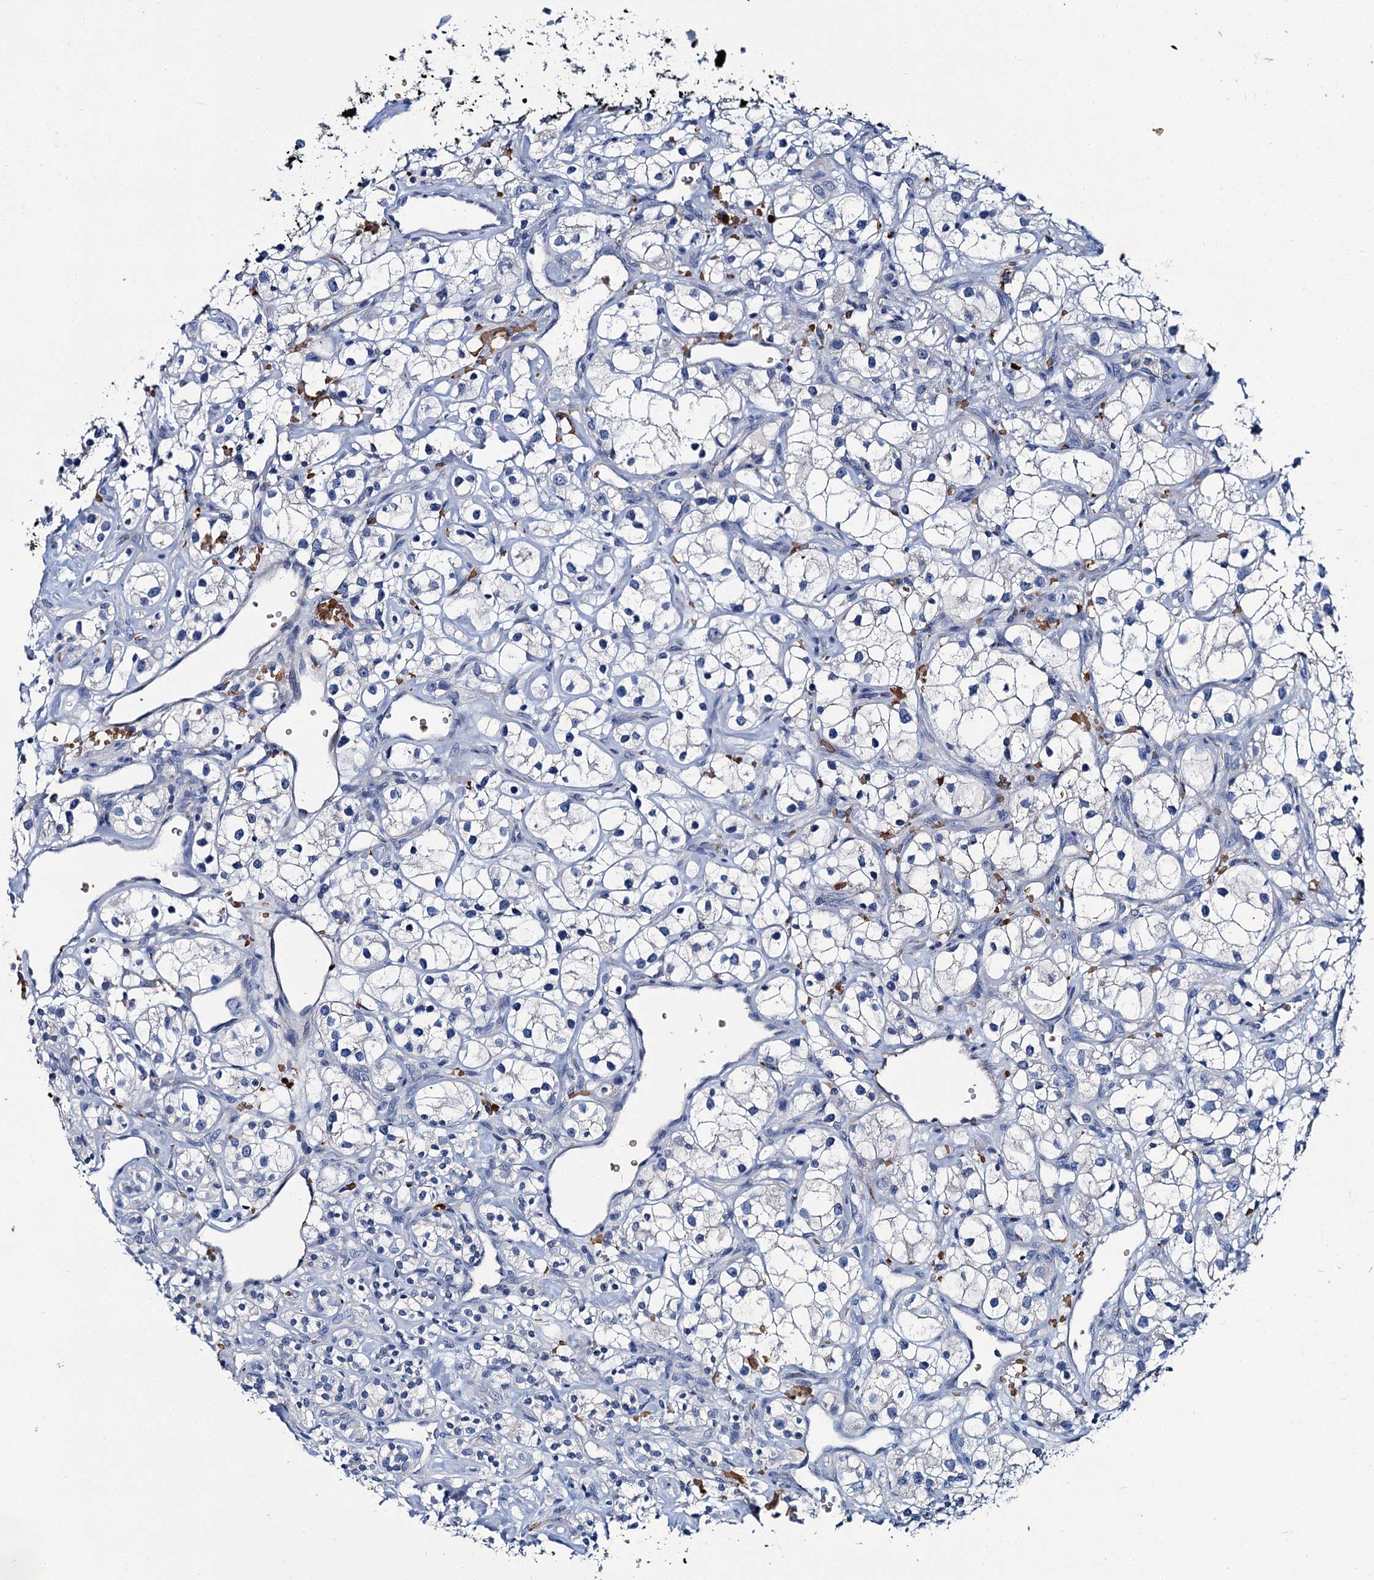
{"staining": {"intensity": "negative", "quantity": "none", "location": "none"}, "tissue": "renal cancer", "cell_type": "Tumor cells", "image_type": "cancer", "snomed": [{"axis": "morphology", "description": "Adenocarcinoma, NOS"}, {"axis": "topography", "description": "Kidney"}], "caption": "The image displays no significant staining in tumor cells of renal cancer. (DAB immunohistochemistry (IHC) visualized using brightfield microscopy, high magnification).", "gene": "ATG2A", "patient": {"sex": "male", "age": 77}}